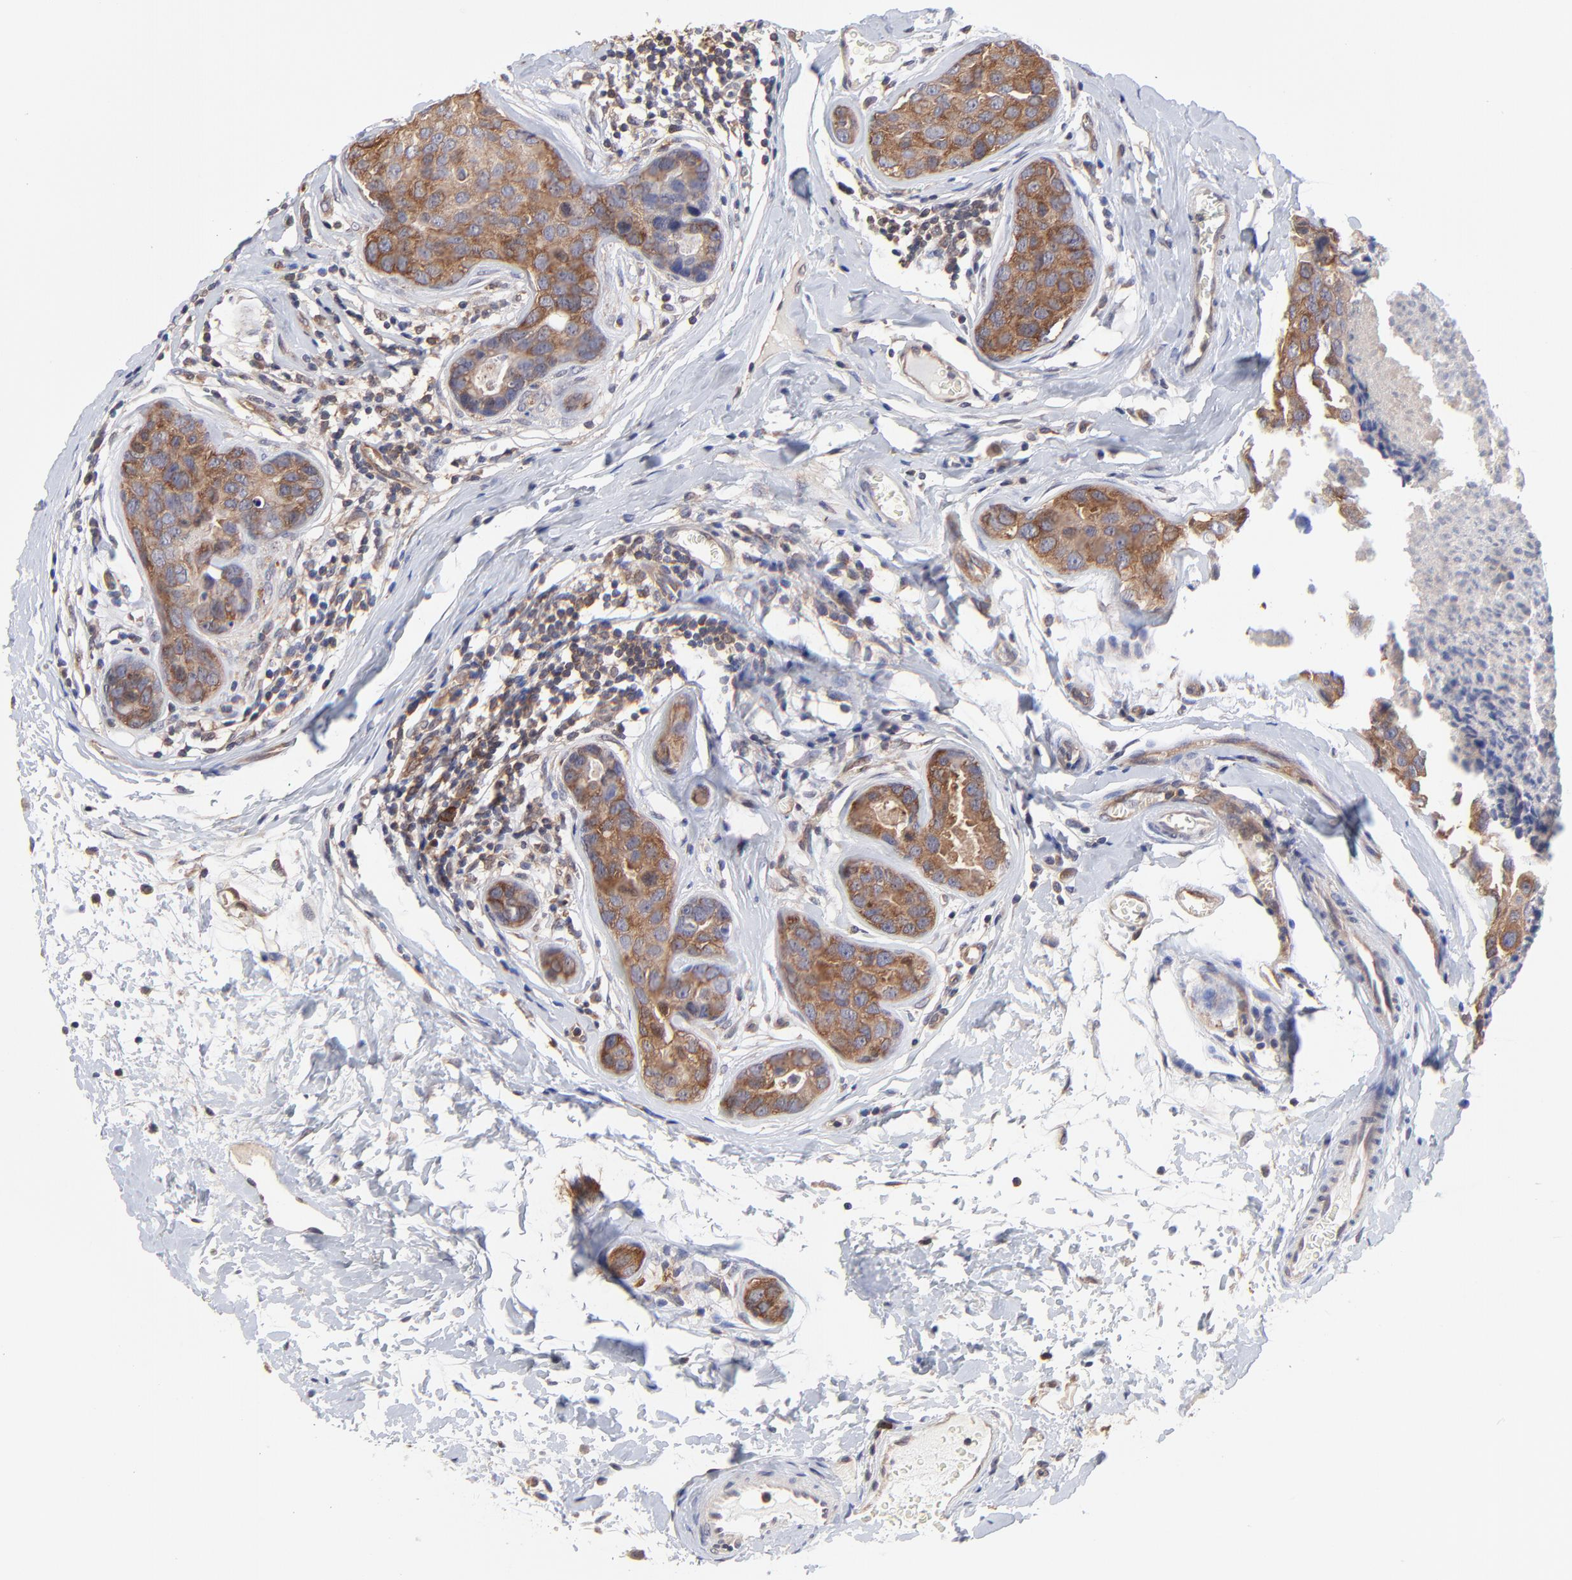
{"staining": {"intensity": "moderate", "quantity": ">75%", "location": "cytoplasmic/membranous"}, "tissue": "breast cancer", "cell_type": "Tumor cells", "image_type": "cancer", "snomed": [{"axis": "morphology", "description": "Duct carcinoma"}, {"axis": "topography", "description": "Breast"}], "caption": "Breast cancer tissue displays moderate cytoplasmic/membranous staining in about >75% of tumor cells The staining is performed using DAB (3,3'-diaminobenzidine) brown chromogen to label protein expression. The nuclei are counter-stained blue using hematoxylin.", "gene": "GART", "patient": {"sex": "female", "age": 24}}